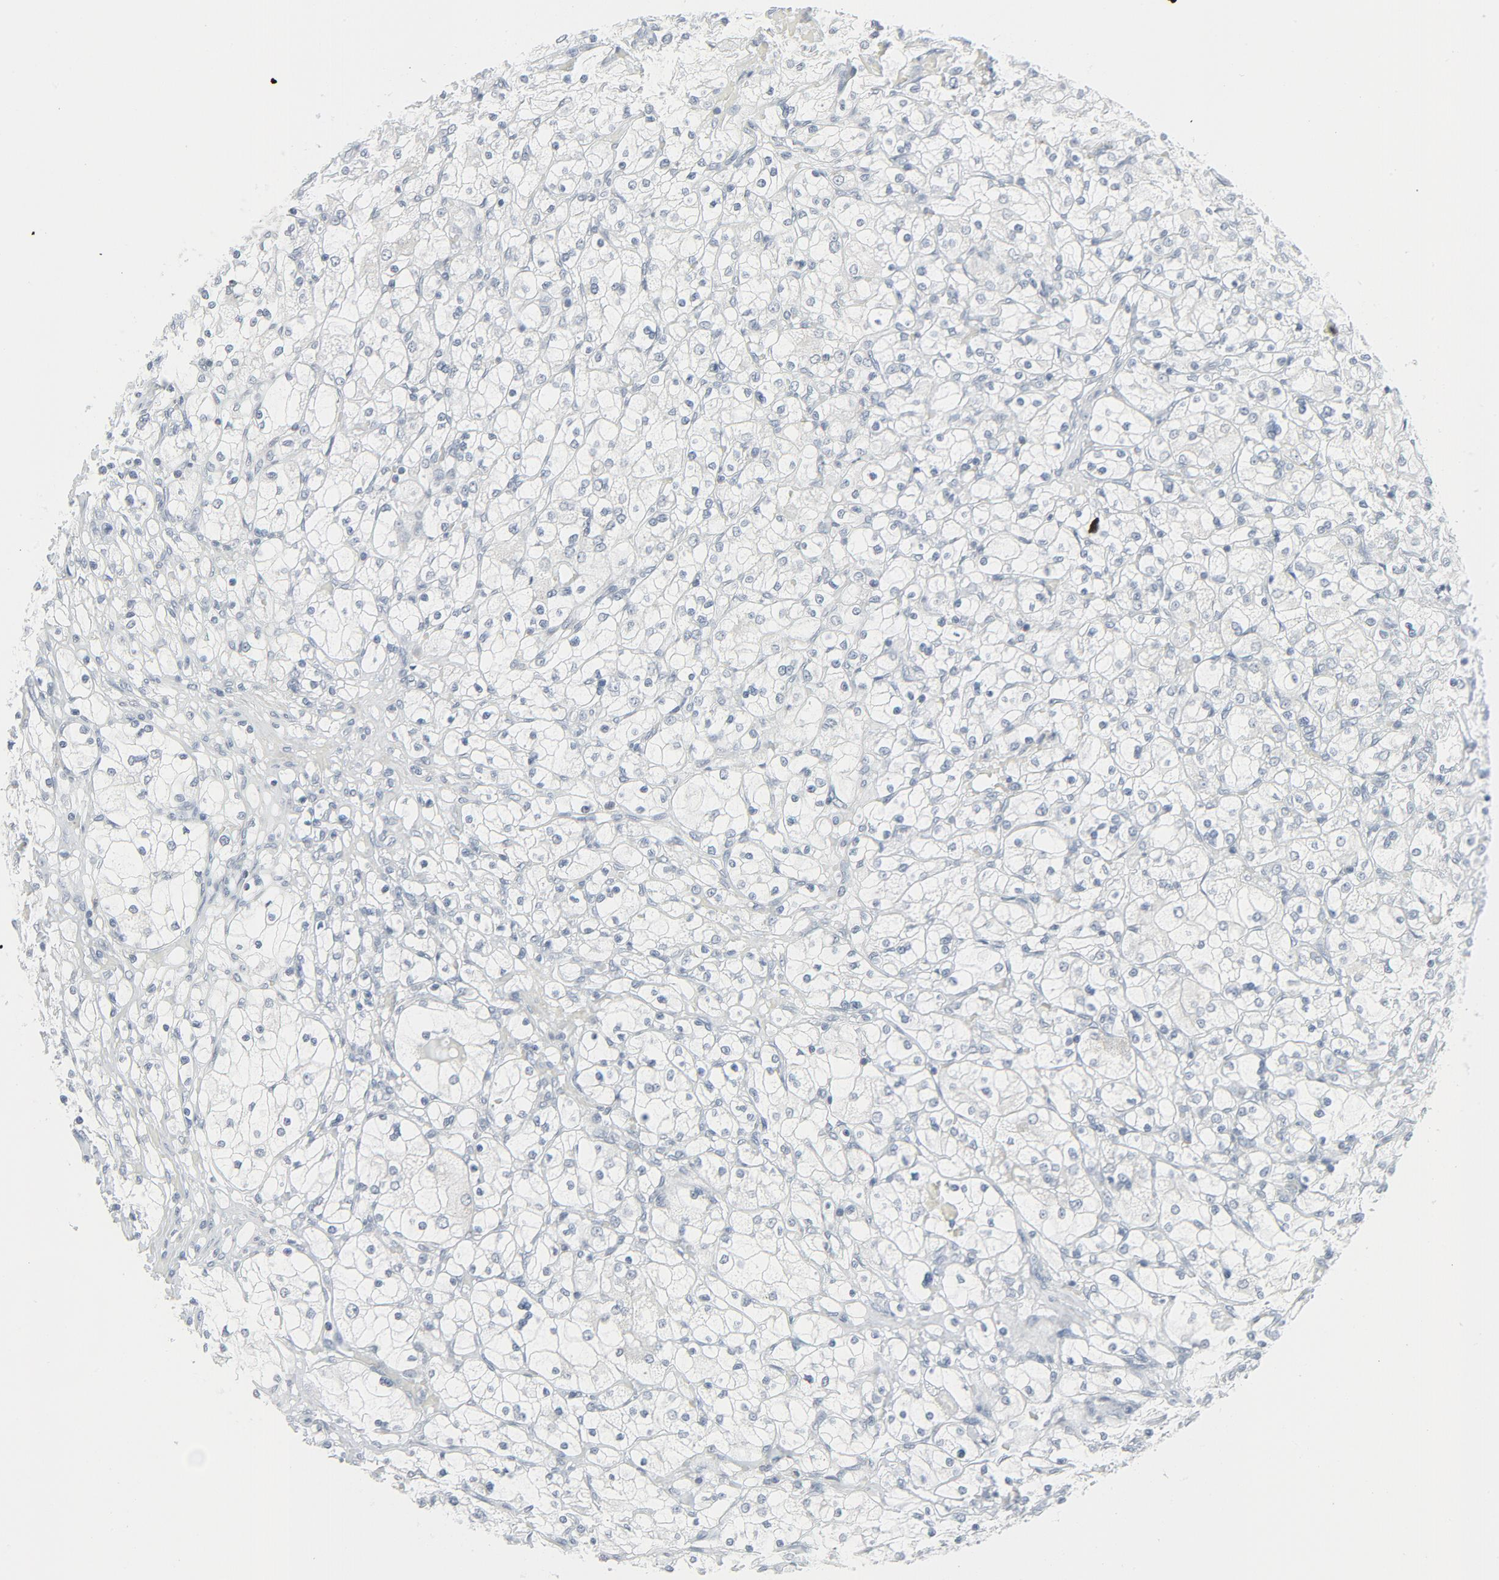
{"staining": {"intensity": "negative", "quantity": "none", "location": "none"}, "tissue": "renal cancer", "cell_type": "Tumor cells", "image_type": "cancer", "snomed": [{"axis": "morphology", "description": "Adenocarcinoma, NOS"}, {"axis": "topography", "description": "Kidney"}], "caption": "Human adenocarcinoma (renal) stained for a protein using IHC reveals no expression in tumor cells.", "gene": "FGFR3", "patient": {"sex": "female", "age": 83}}